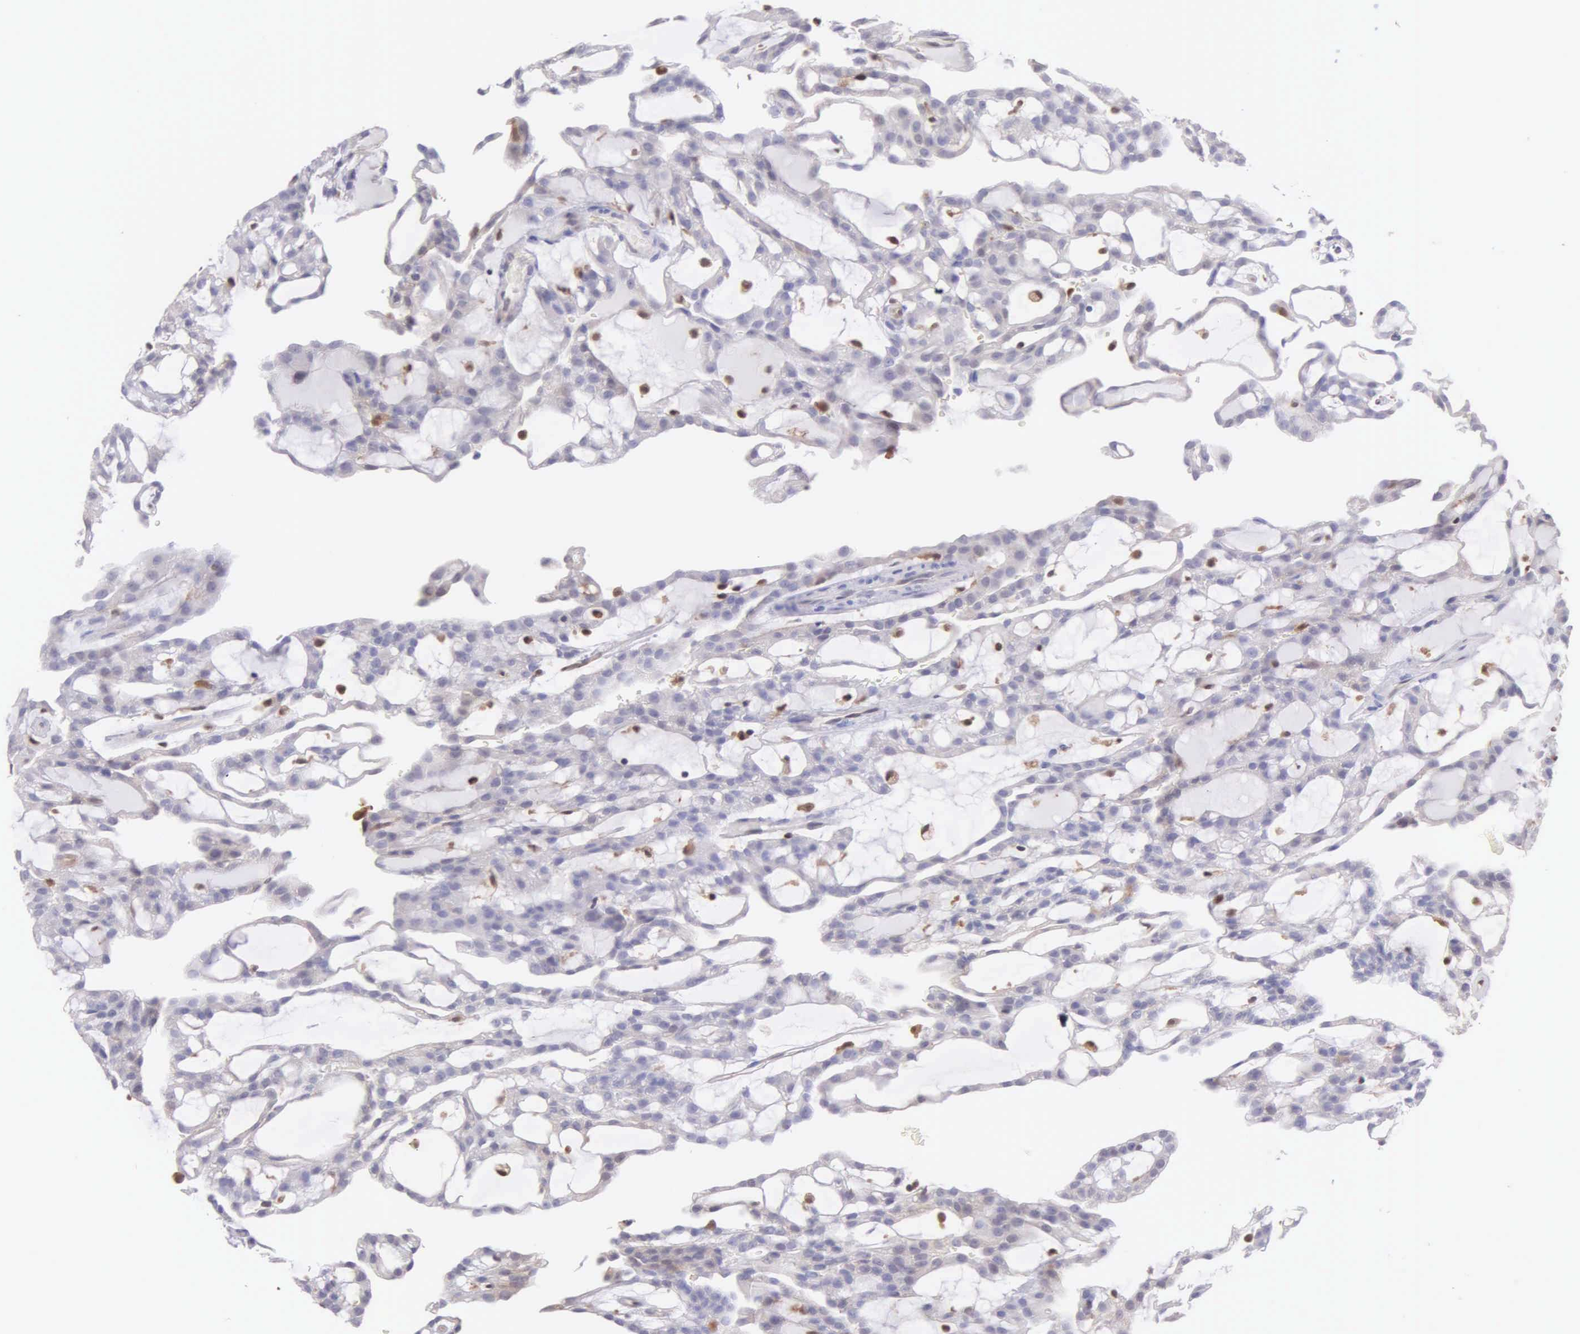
{"staining": {"intensity": "negative", "quantity": "none", "location": "none"}, "tissue": "renal cancer", "cell_type": "Tumor cells", "image_type": "cancer", "snomed": [{"axis": "morphology", "description": "Adenocarcinoma, NOS"}, {"axis": "topography", "description": "Kidney"}], "caption": "A high-resolution histopathology image shows immunohistochemistry staining of adenocarcinoma (renal), which shows no significant staining in tumor cells.", "gene": "BID", "patient": {"sex": "male", "age": 63}}